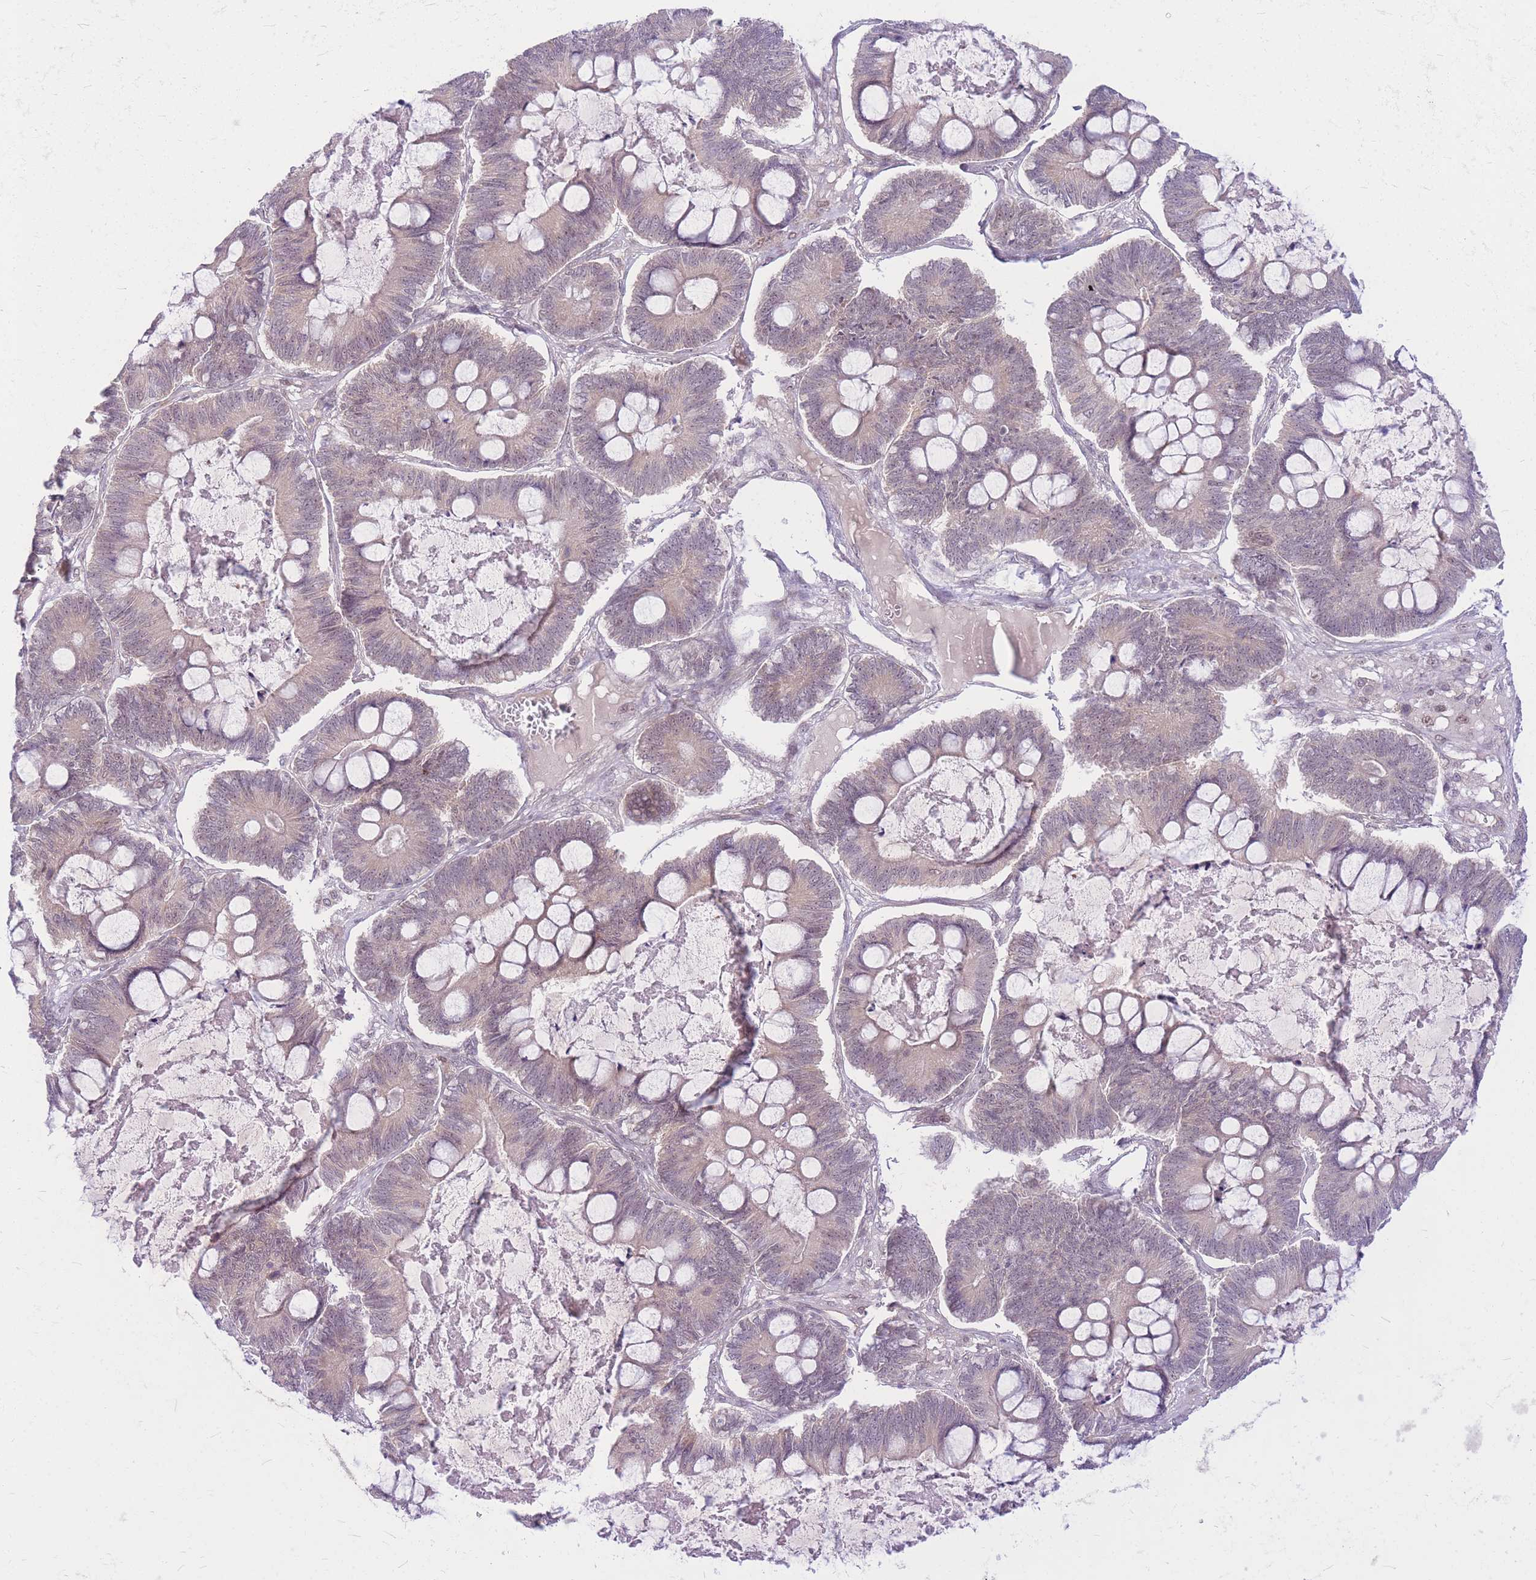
{"staining": {"intensity": "weak", "quantity": "<25%", "location": "nuclear"}, "tissue": "ovarian cancer", "cell_type": "Tumor cells", "image_type": "cancer", "snomed": [{"axis": "morphology", "description": "Cystadenocarcinoma, mucinous, NOS"}, {"axis": "topography", "description": "Ovary"}], "caption": "This is an IHC image of ovarian mucinous cystadenocarcinoma. There is no staining in tumor cells.", "gene": "ERCC2", "patient": {"sex": "female", "age": 61}}